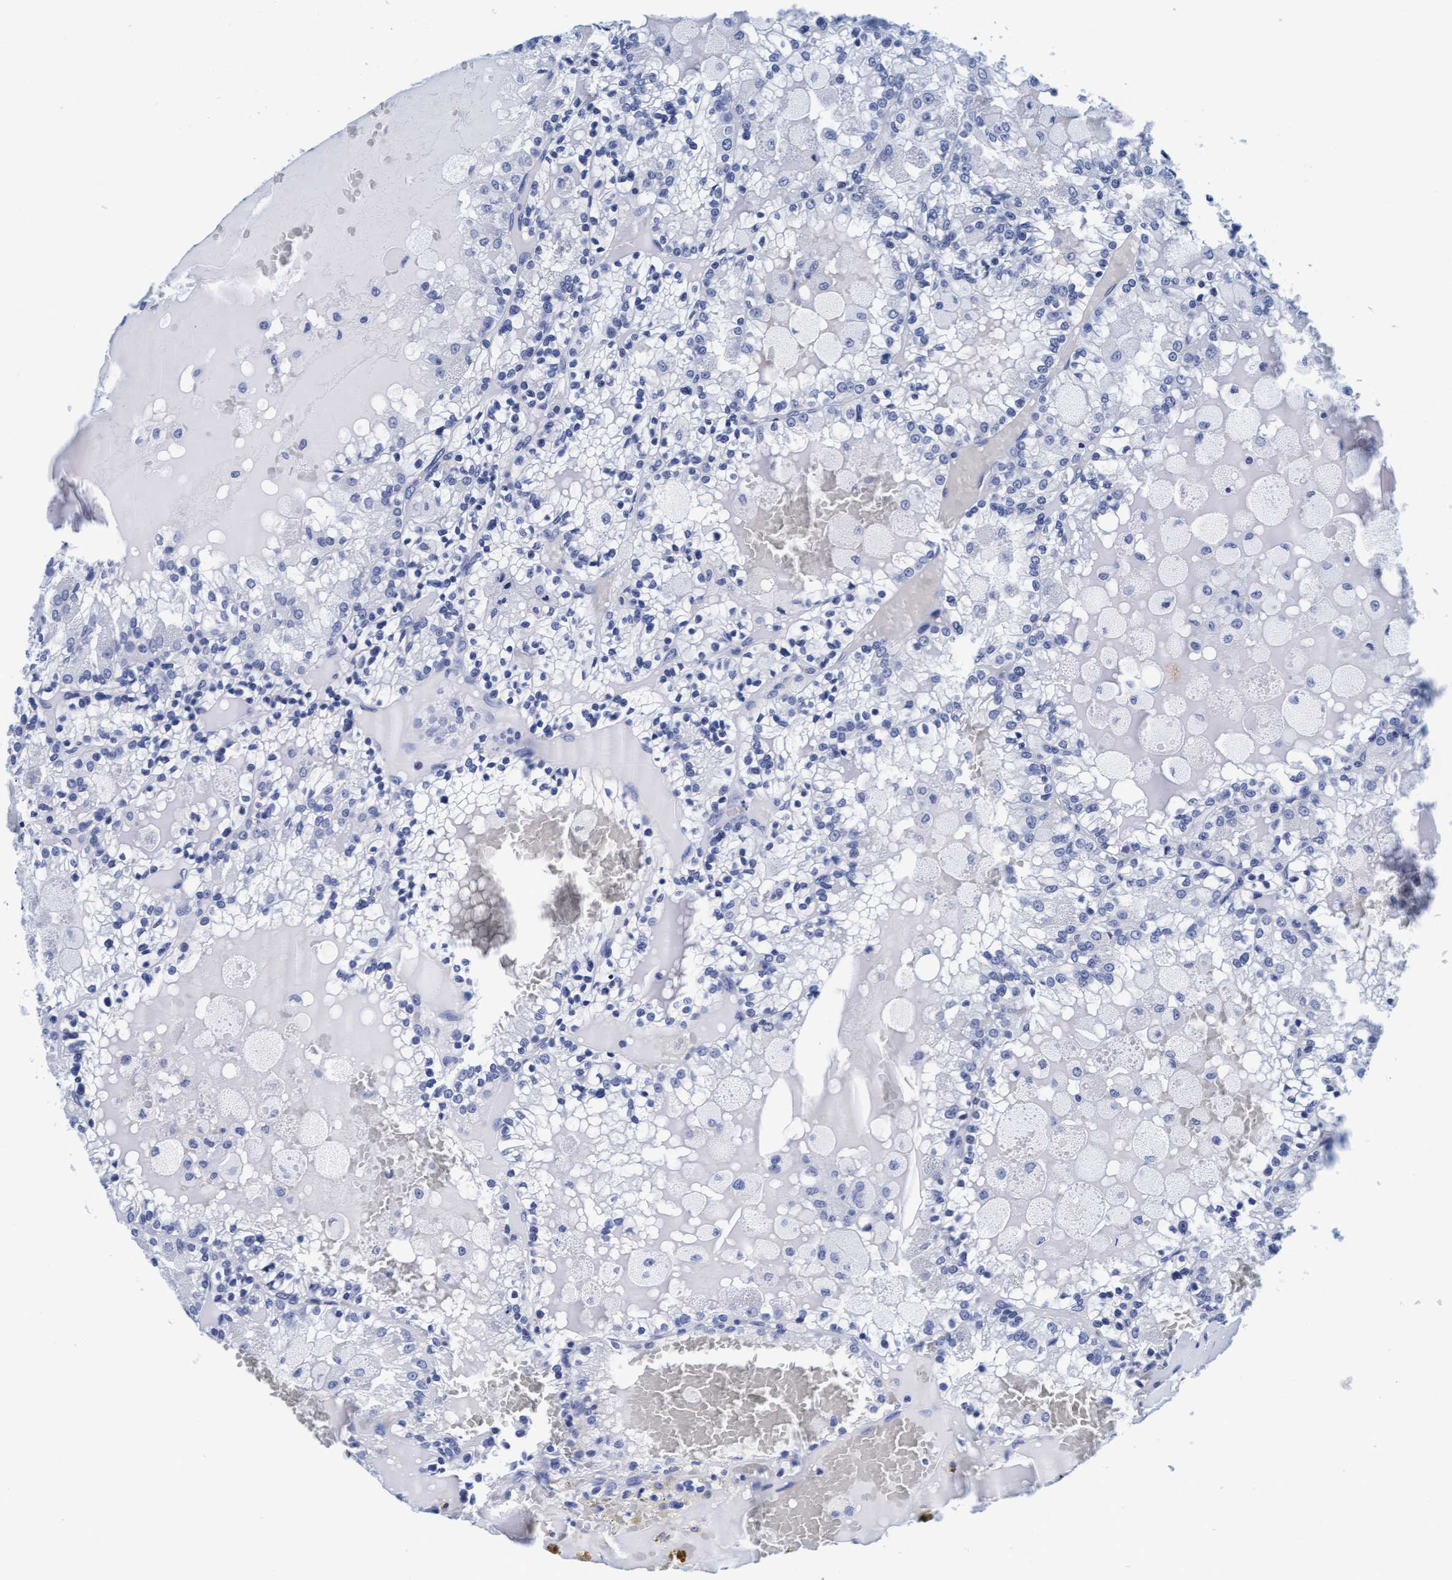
{"staining": {"intensity": "negative", "quantity": "none", "location": "none"}, "tissue": "renal cancer", "cell_type": "Tumor cells", "image_type": "cancer", "snomed": [{"axis": "morphology", "description": "Adenocarcinoma, NOS"}, {"axis": "topography", "description": "Kidney"}], "caption": "There is no significant staining in tumor cells of adenocarcinoma (renal).", "gene": "ARSG", "patient": {"sex": "female", "age": 56}}